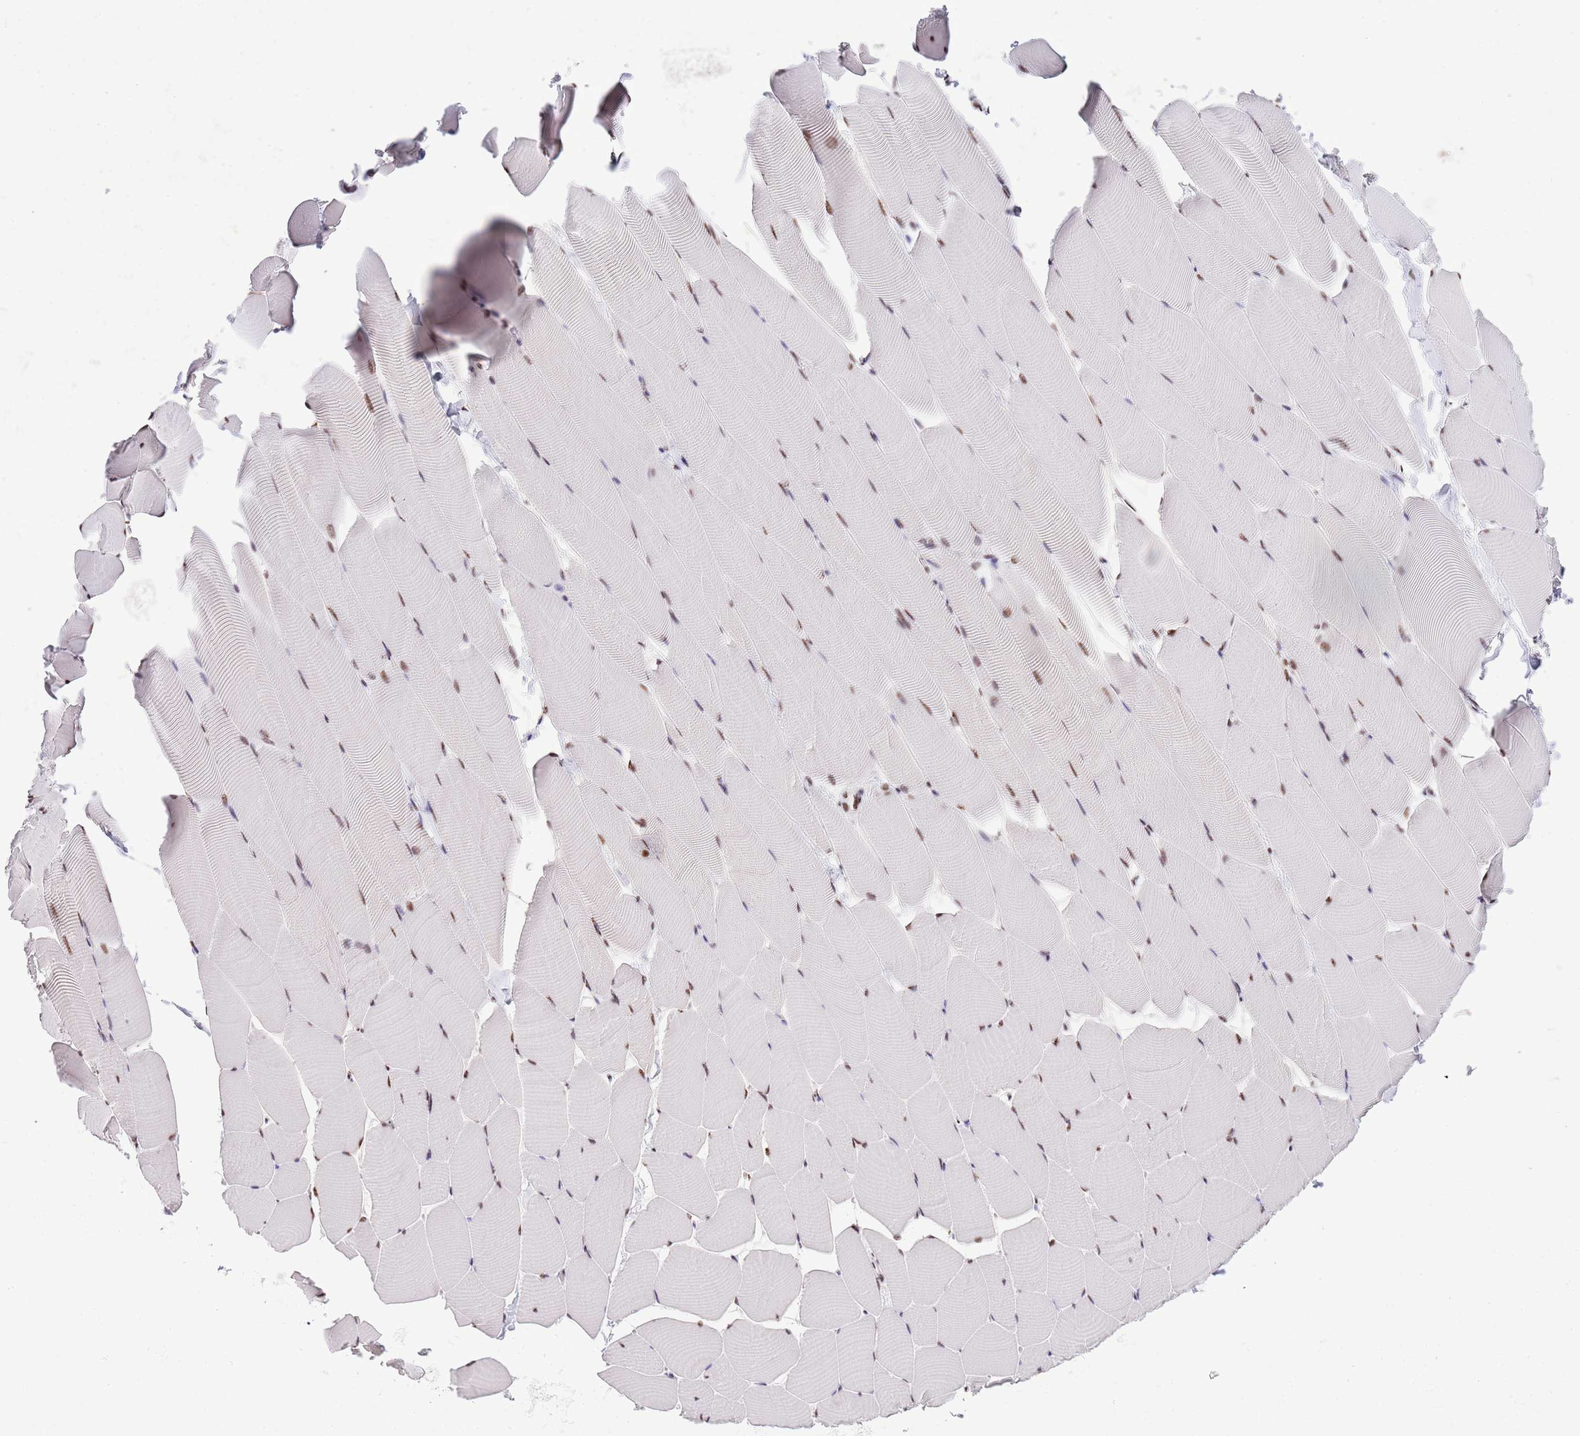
{"staining": {"intensity": "moderate", "quantity": ">75%", "location": "nuclear"}, "tissue": "skeletal muscle", "cell_type": "Myocytes", "image_type": "normal", "snomed": [{"axis": "morphology", "description": "Normal tissue, NOS"}, {"axis": "topography", "description": "Skeletal muscle"}], "caption": "Protein staining of normal skeletal muscle exhibits moderate nuclear expression in about >75% of myocytes. (DAB (3,3'-diaminobenzidine) IHC, brown staining for protein, blue staining for nuclei).", "gene": "SF3A2", "patient": {"sex": "male", "age": 25}}